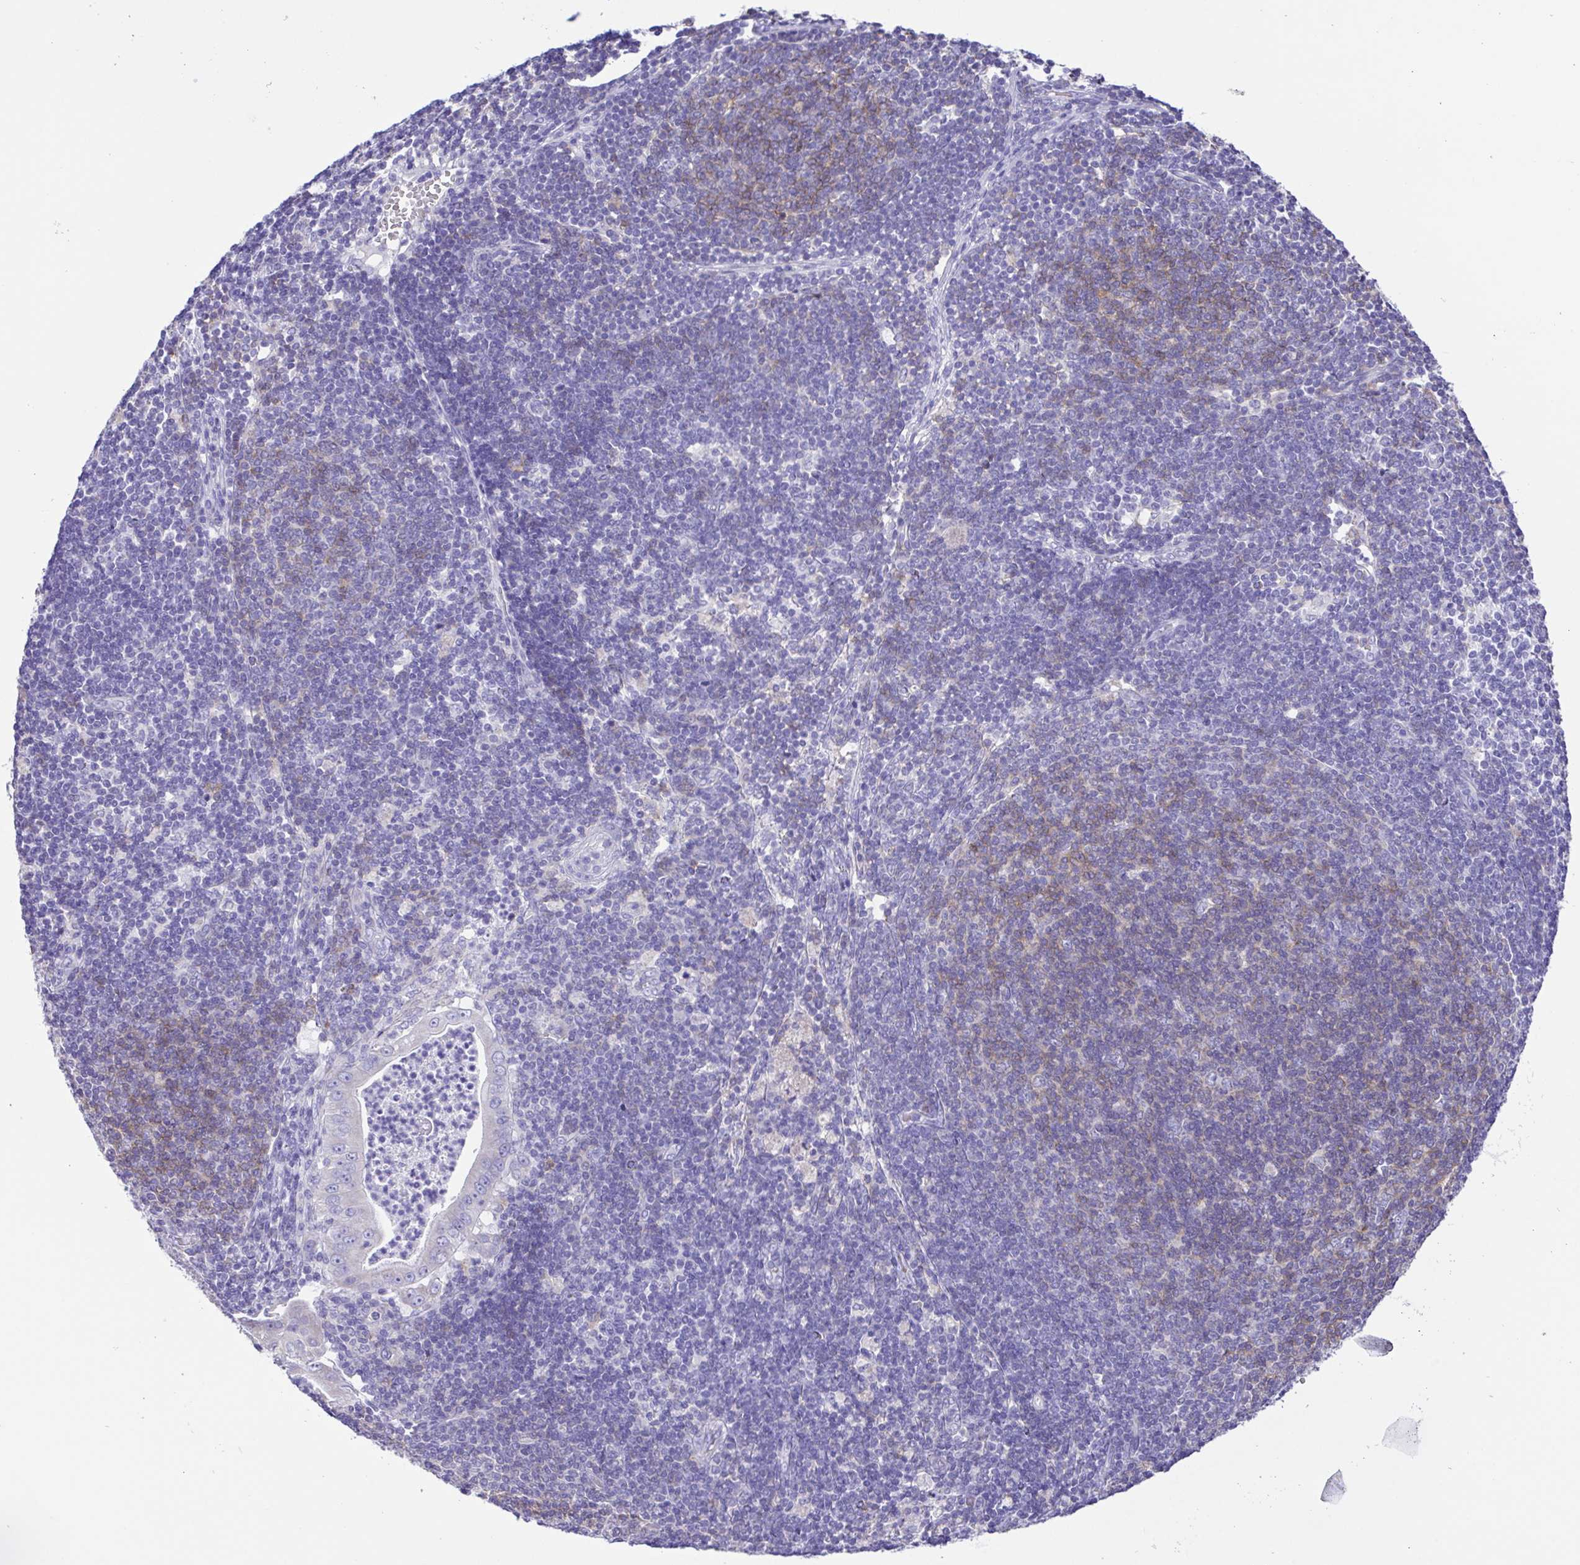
{"staining": {"intensity": "negative", "quantity": "none", "location": "none"}, "tissue": "pancreatic cancer", "cell_type": "Tumor cells", "image_type": "cancer", "snomed": [{"axis": "morphology", "description": "Adenocarcinoma, NOS"}, {"axis": "topography", "description": "Pancreas"}], "caption": "Immunohistochemistry histopathology image of pancreatic cancer (adenocarcinoma) stained for a protein (brown), which demonstrates no staining in tumor cells.", "gene": "CD72", "patient": {"sex": "male", "age": 71}}